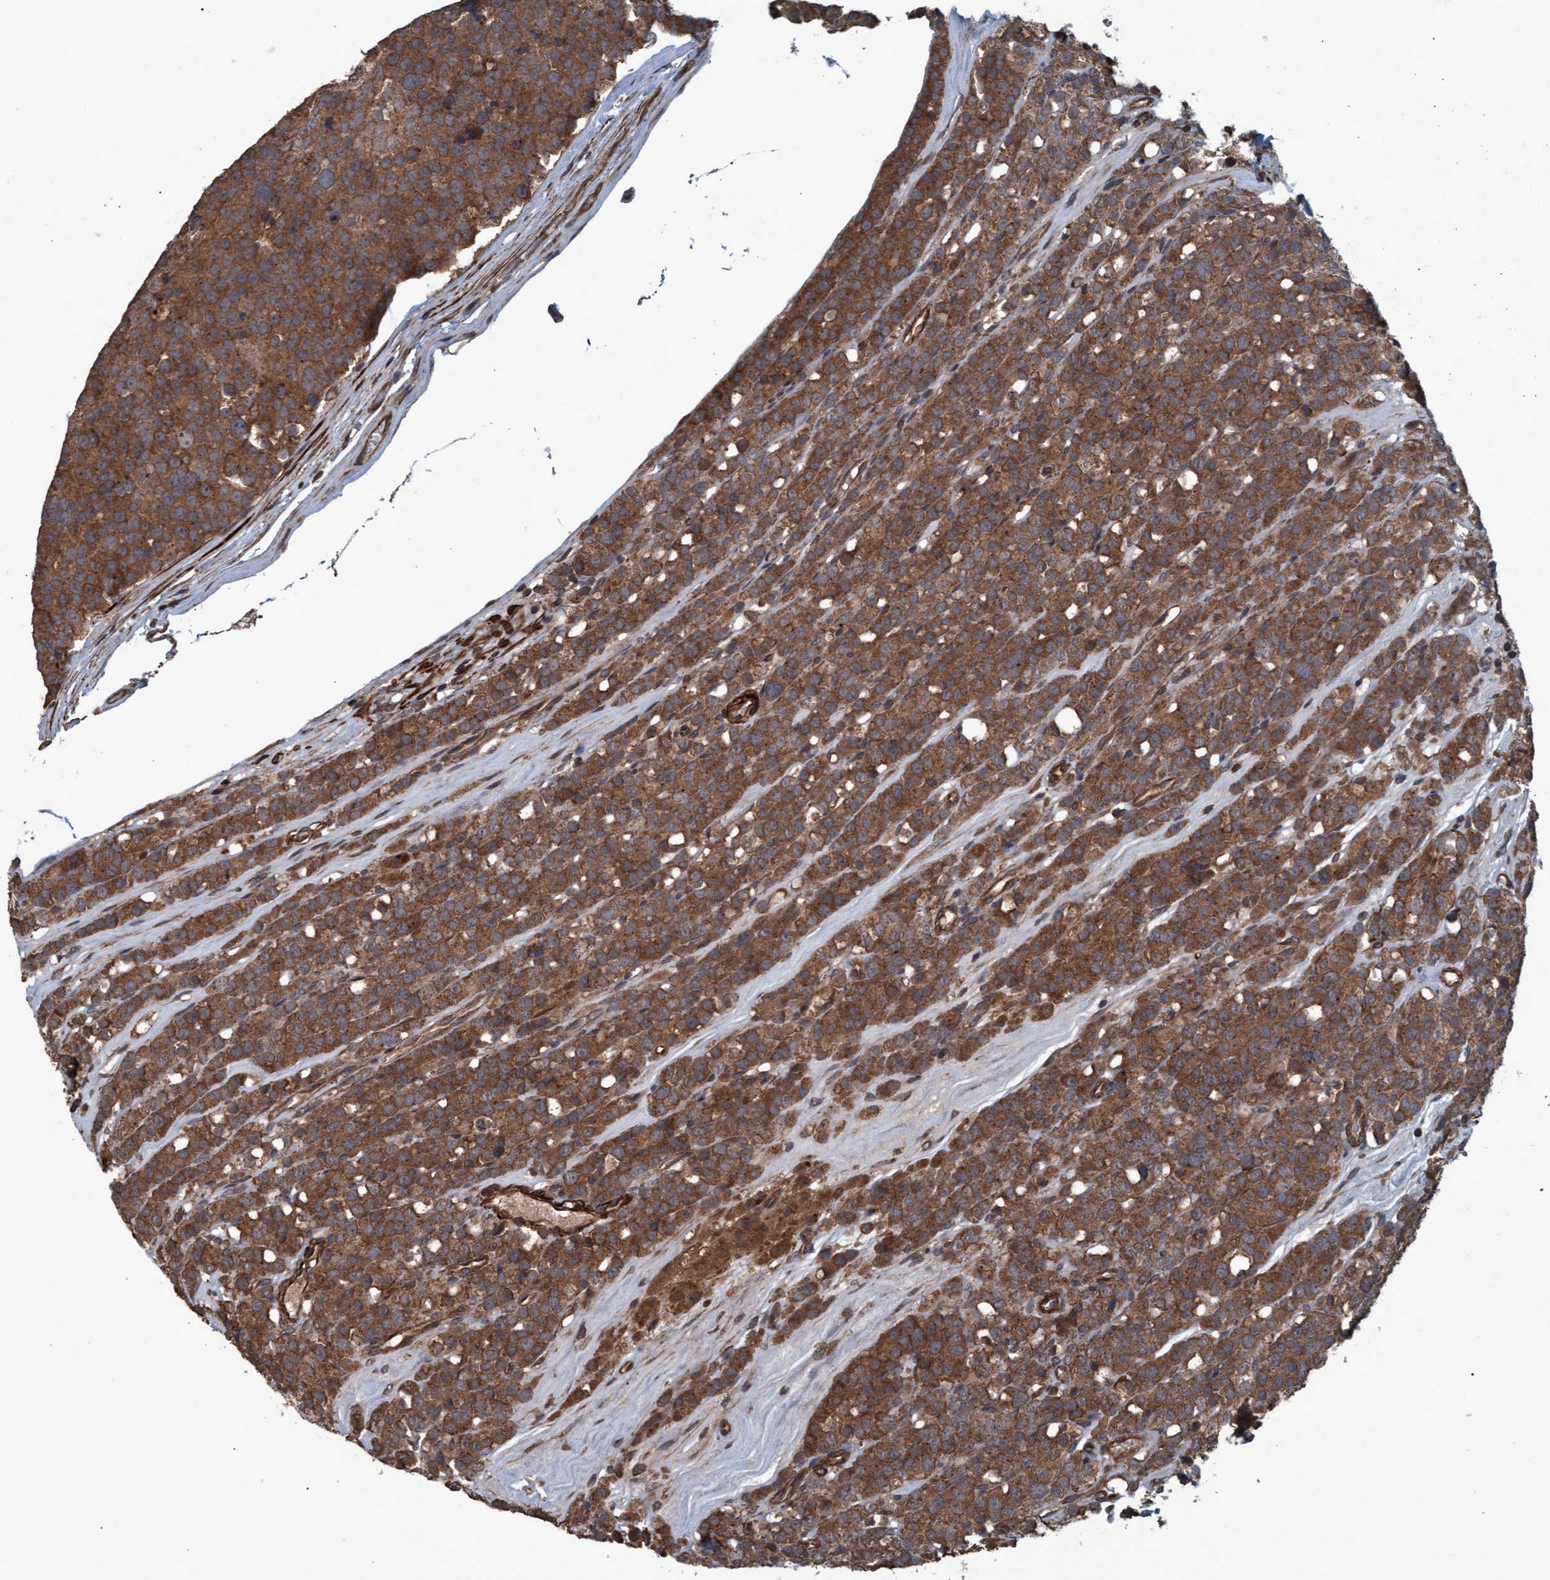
{"staining": {"intensity": "moderate", "quantity": ">75%", "location": "cytoplasmic/membranous"}, "tissue": "testis cancer", "cell_type": "Tumor cells", "image_type": "cancer", "snomed": [{"axis": "morphology", "description": "Seminoma, NOS"}, {"axis": "topography", "description": "Testis"}], "caption": "Immunohistochemistry (IHC) of human seminoma (testis) demonstrates medium levels of moderate cytoplasmic/membranous positivity in about >75% of tumor cells. (DAB IHC, brown staining for protein, blue staining for nuclei).", "gene": "GGT6", "patient": {"sex": "male", "age": 71}}